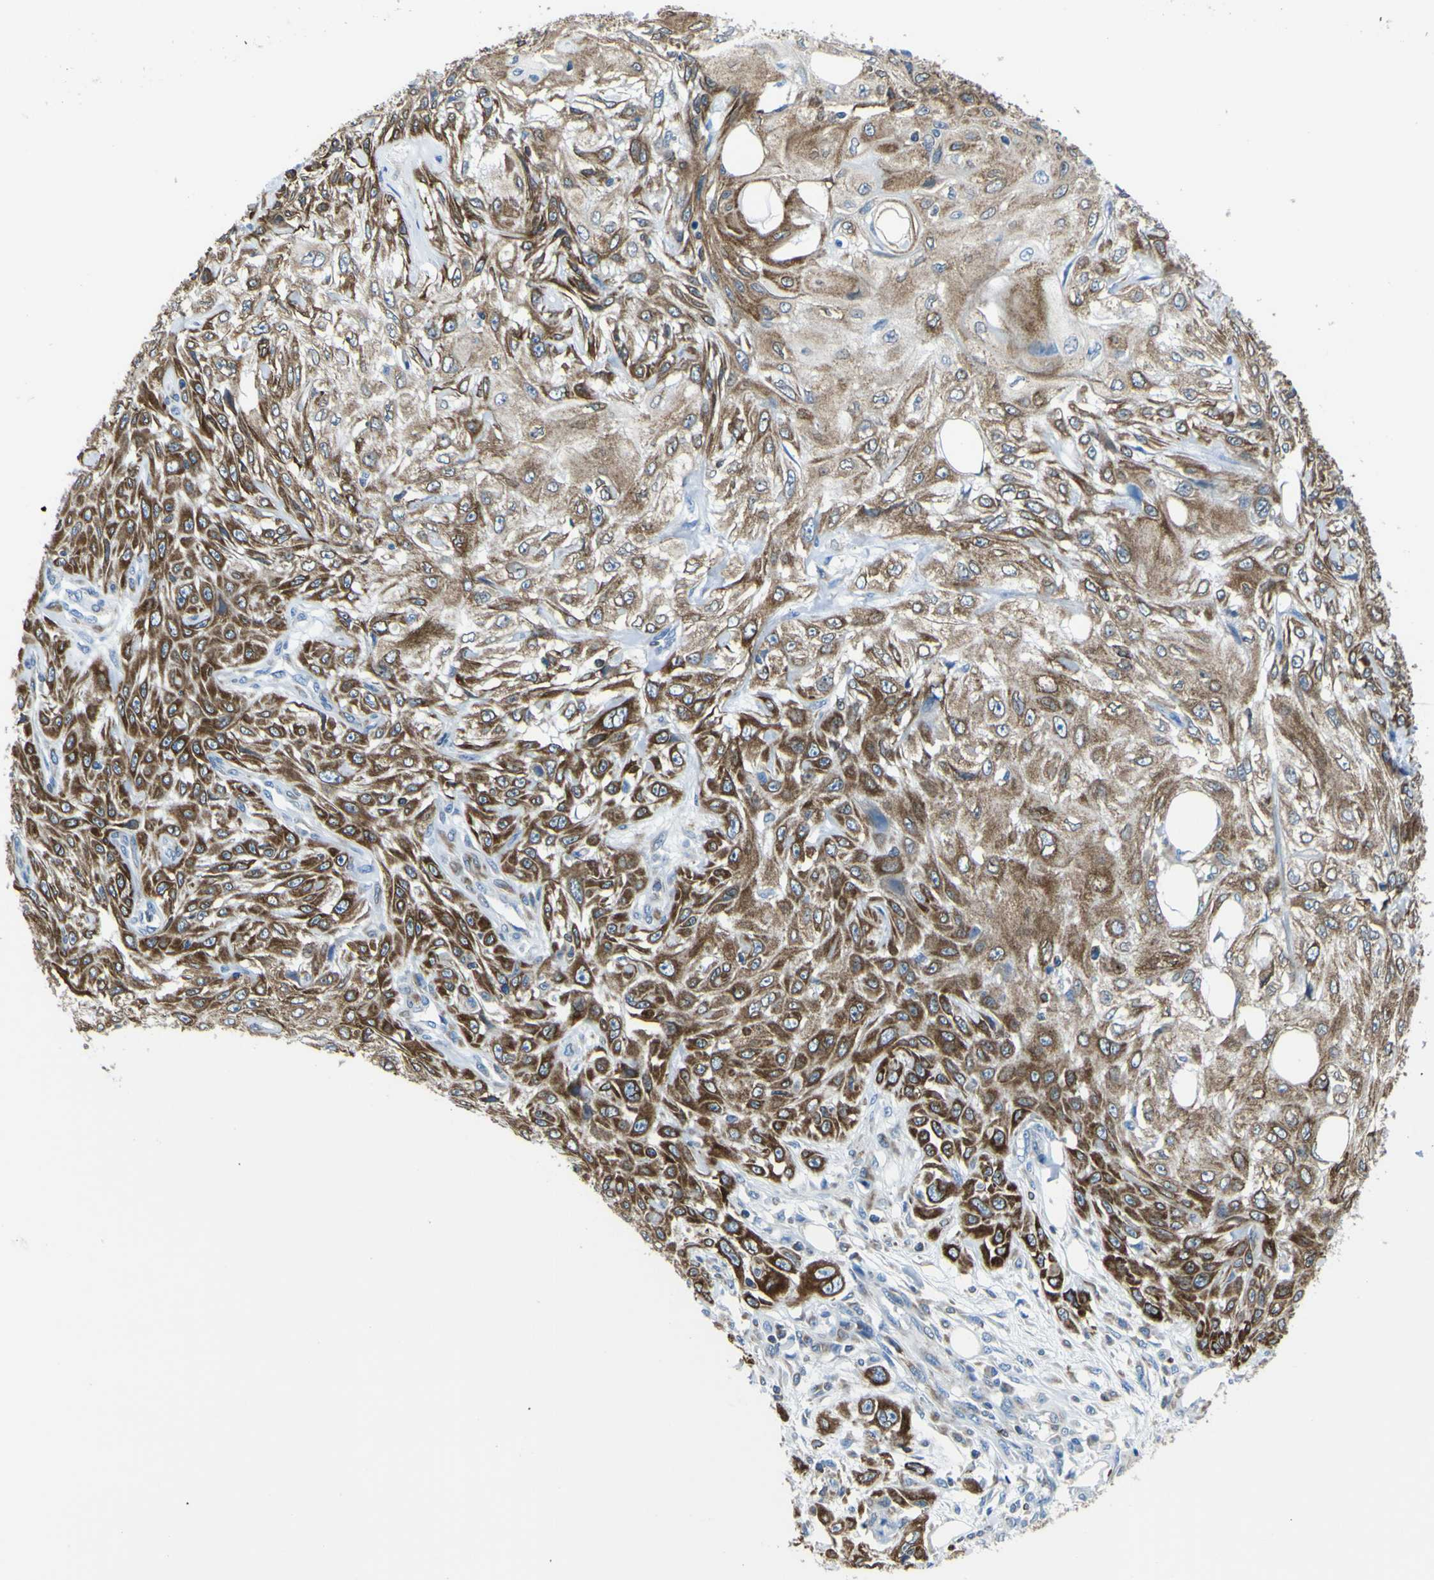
{"staining": {"intensity": "strong", "quantity": "25%-75%", "location": "cytoplasmic/membranous"}, "tissue": "skin cancer", "cell_type": "Tumor cells", "image_type": "cancer", "snomed": [{"axis": "morphology", "description": "Squamous cell carcinoma, NOS"}, {"axis": "topography", "description": "Skin"}], "caption": "The immunohistochemical stain labels strong cytoplasmic/membranous positivity in tumor cells of skin cancer tissue.", "gene": "STIM1", "patient": {"sex": "male", "age": 75}}